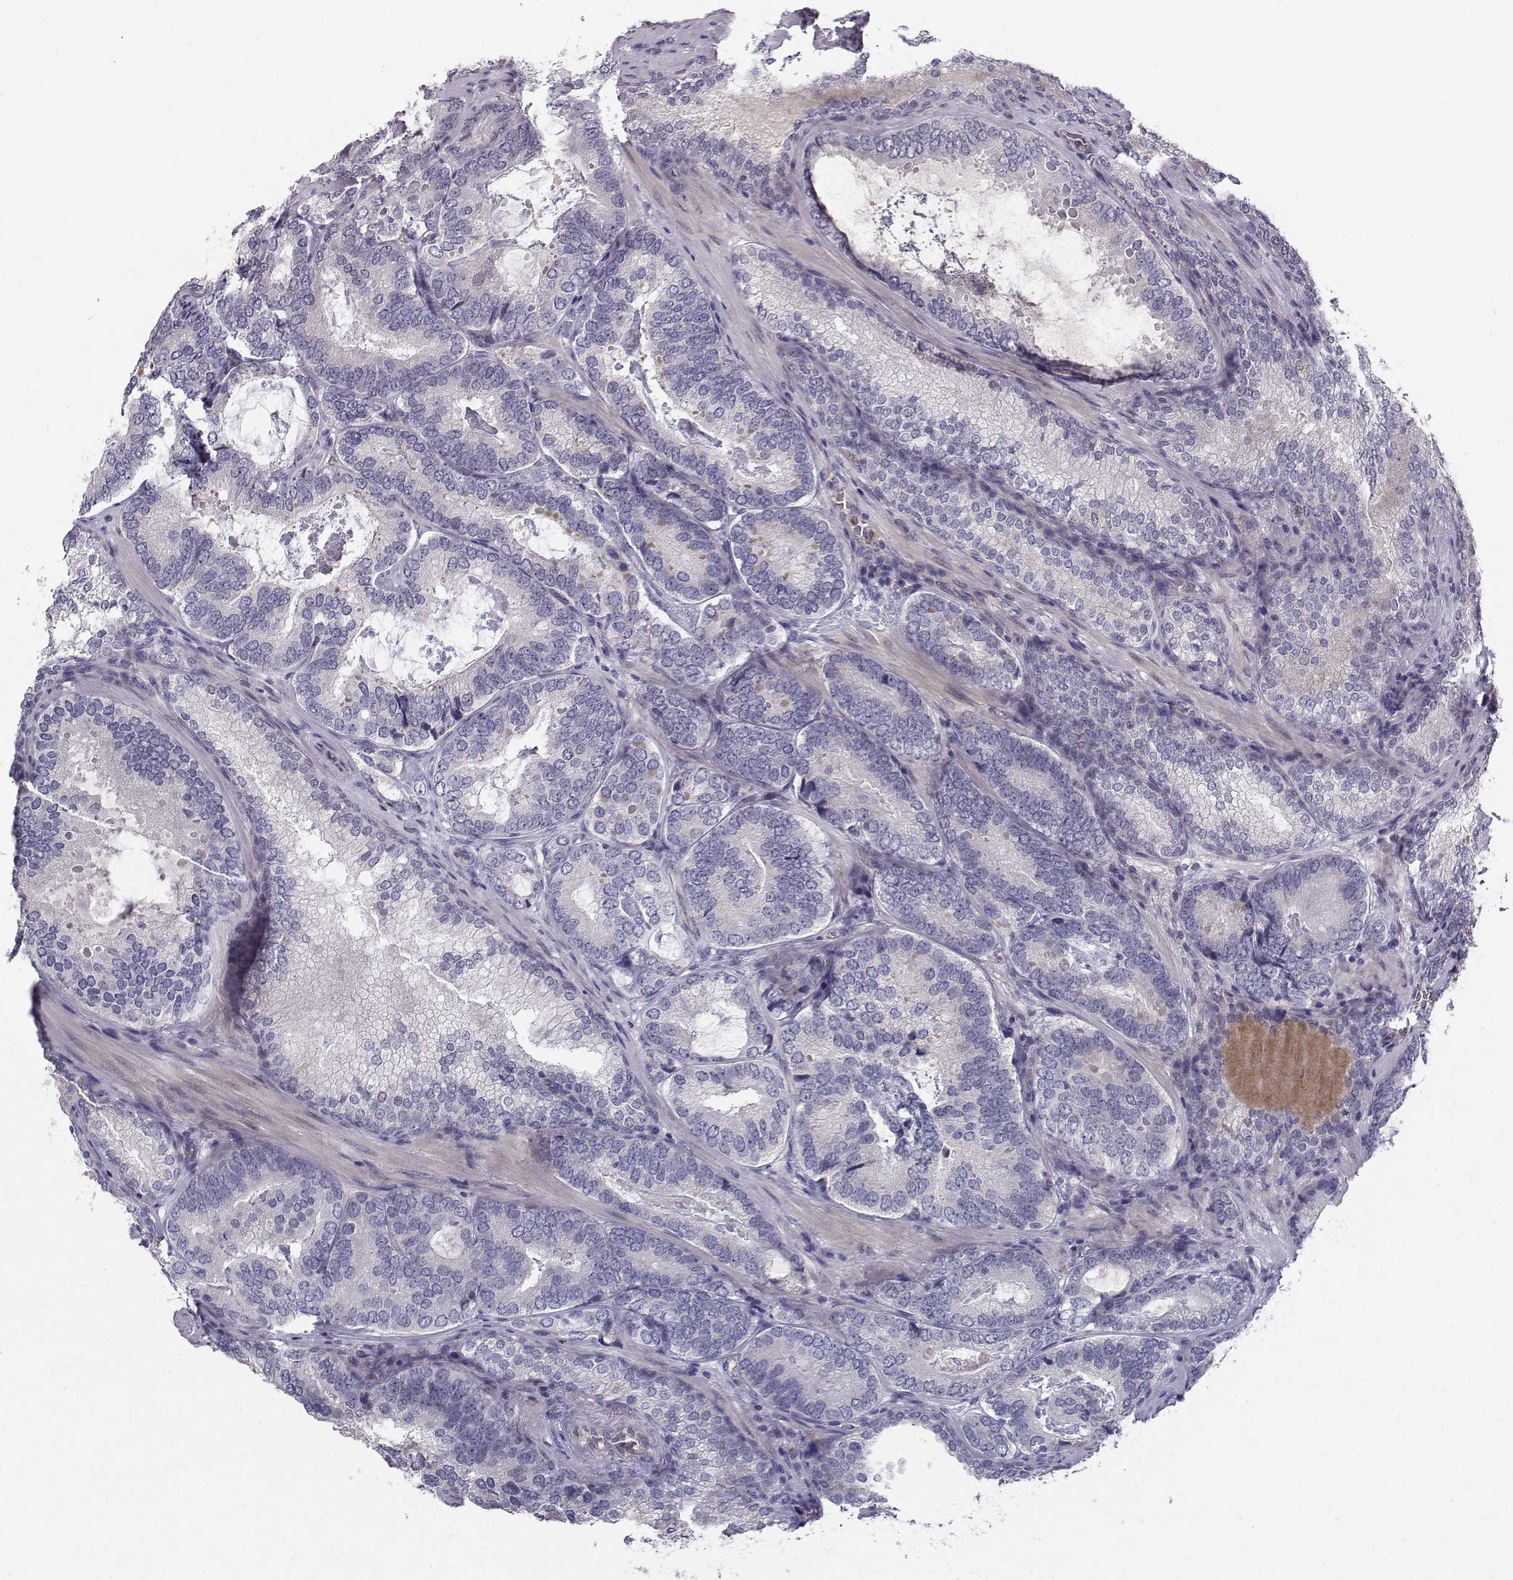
{"staining": {"intensity": "negative", "quantity": "none", "location": "none"}, "tissue": "prostate cancer", "cell_type": "Tumor cells", "image_type": "cancer", "snomed": [{"axis": "morphology", "description": "Adenocarcinoma, Low grade"}, {"axis": "topography", "description": "Prostate"}], "caption": "Low-grade adenocarcinoma (prostate) was stained to show a protein in brown. There is no significant staining in tumor cells. (Brightfield microscopy of DAB immunohistochemistry at high magnification).", "gene": "OPRD1", "patient": {"sex": "male", "age": 60}}